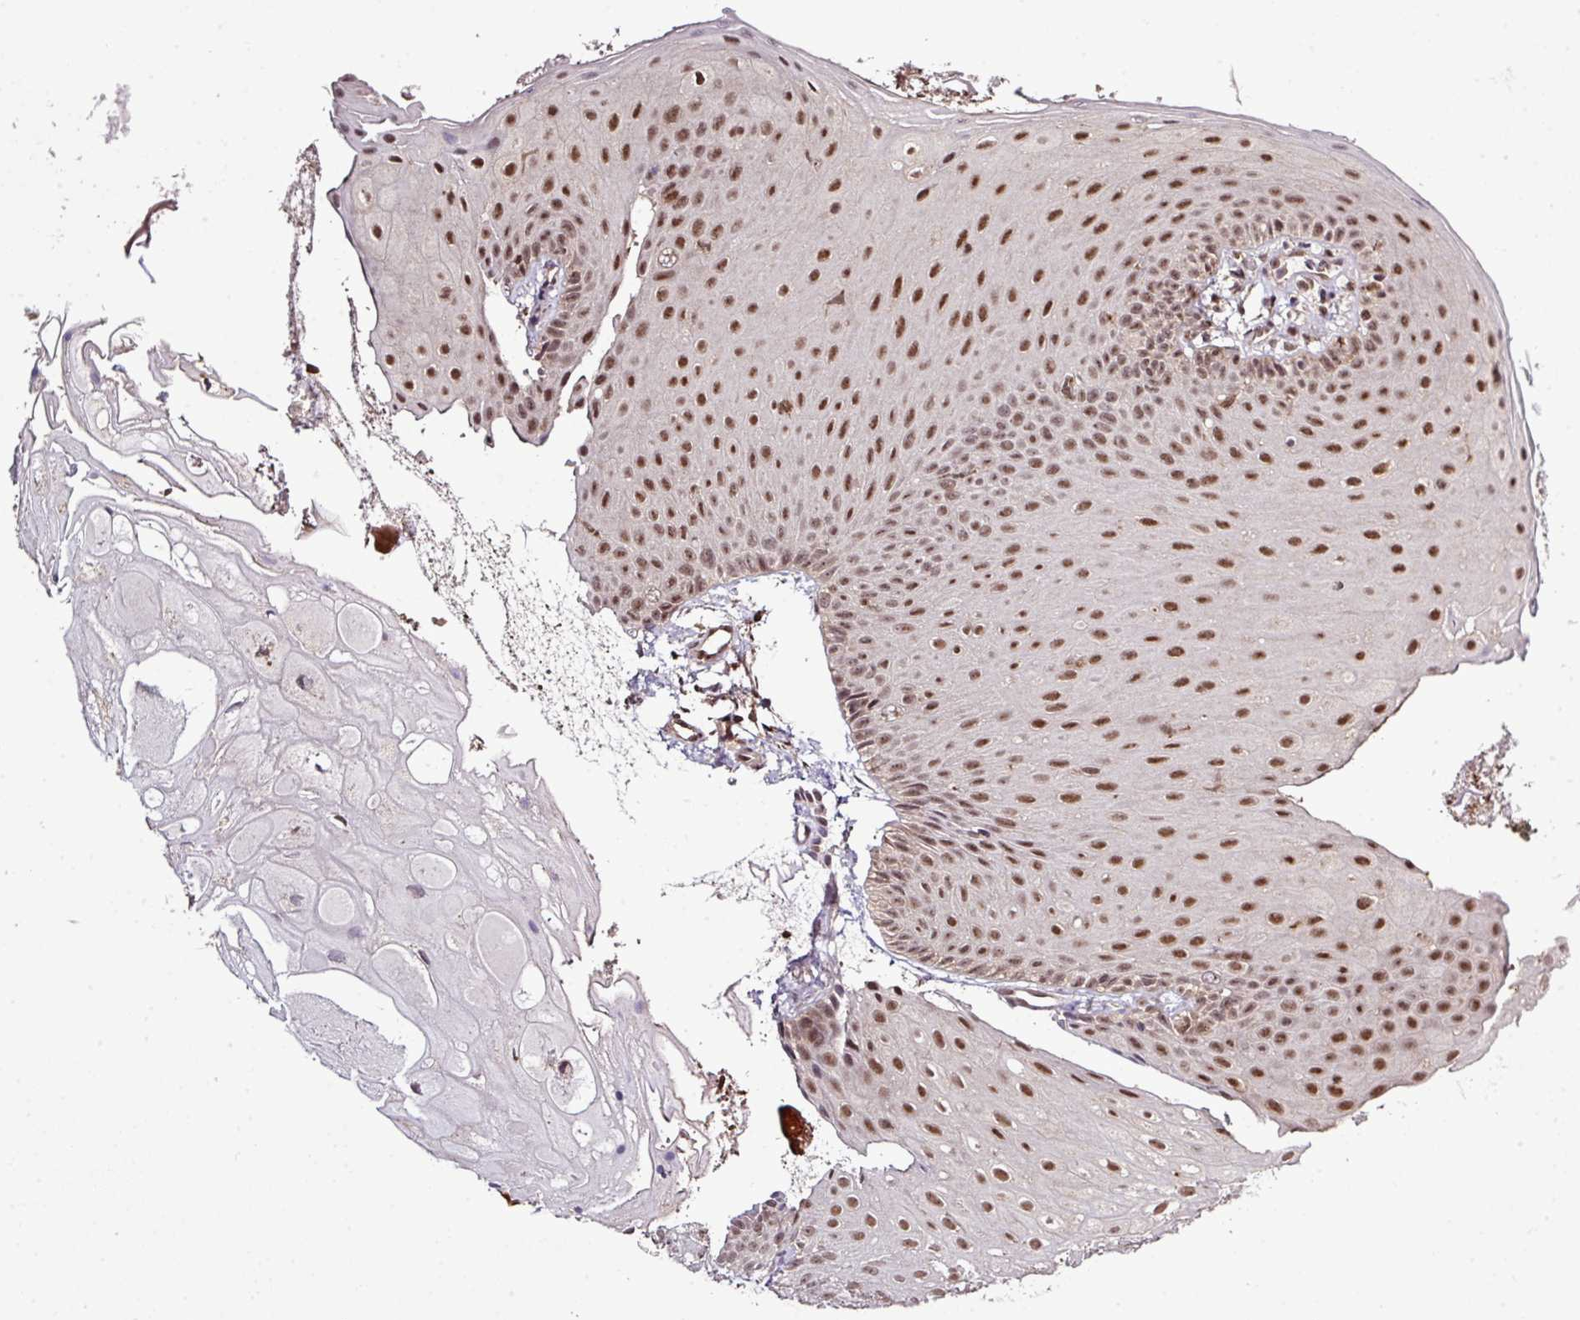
{"staining": {"intensity": "strong", "quantity": "25%-75%", "location": "nuclear"}, "tissue": "skin", "cell_type": "Epidermal cells", "image_type": "normal", "snomed": [{"axis": "morphology", "description": "Normal tissue, NOS"}, {"axis": "topography", "description": "Anal"}], "caption": "An immunohistochemistry (IHC) photomicrograph of normal tissue is shown. Protein staining in brown labels strong nuclear positivity in skin within epidermal cells. Nuclei are stained in blue.", "gene": "SMCO4", "patient": {"sex": "male", "age": 80}}